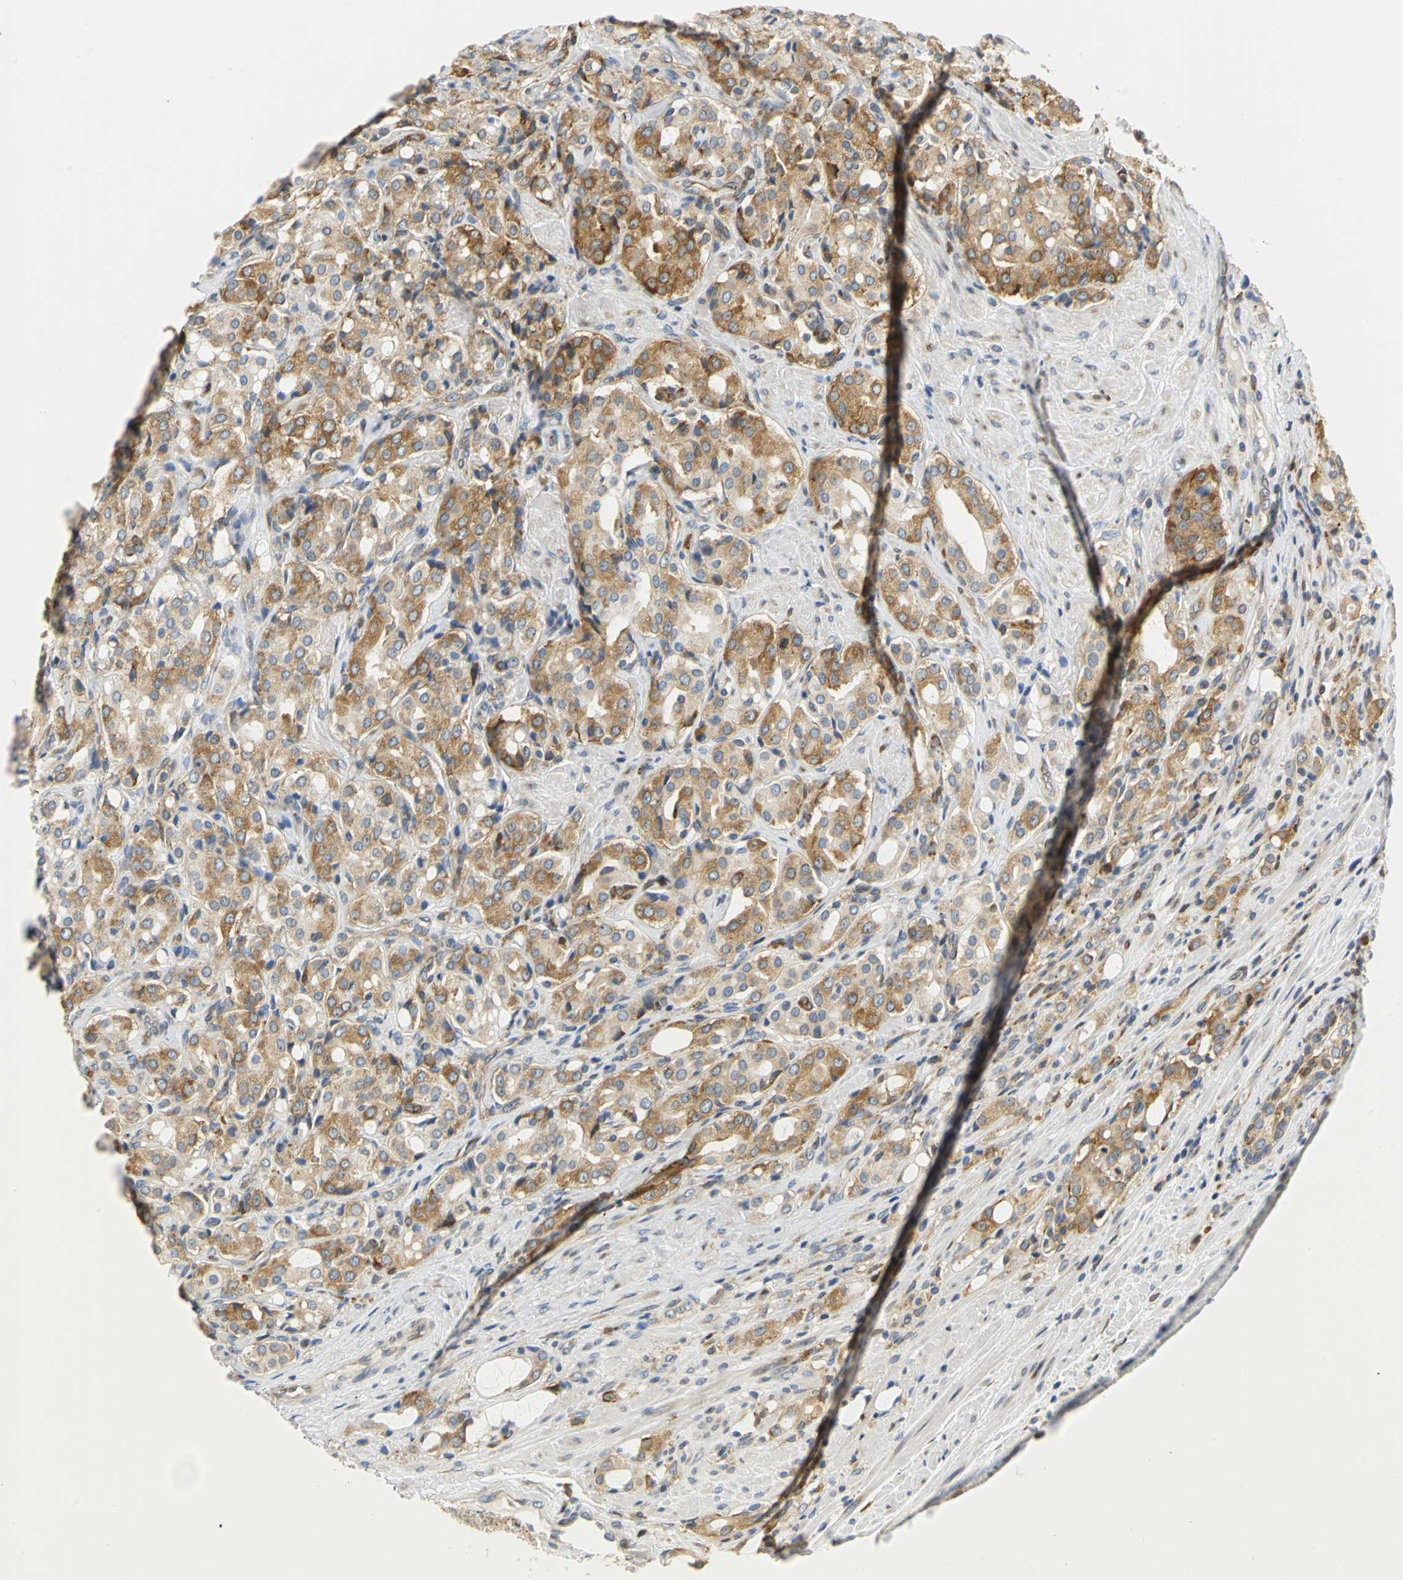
{"staining": {"intensity": "moderate", "quantity": ">75%", "location": "cytoplasmic/membranous"}, "tissue": "prostate cancer", "cell_type": "Tumor cells", "image_type": "cancer", "snomed": [{"axis": "morphology", "description": "Adenocarcinoma, High grade"}, {"axis": "topography", "description": "Prostate"}], "caption": "Immunohistochemical staining of high-grade adenocarcinoma (prostate) displays medium levels of moderate cytoplasmic/membranous protein expression in approximately >75% of tumor cells.", "gene": "YBX1", "patient": {"sex": "male", "age": 72}}